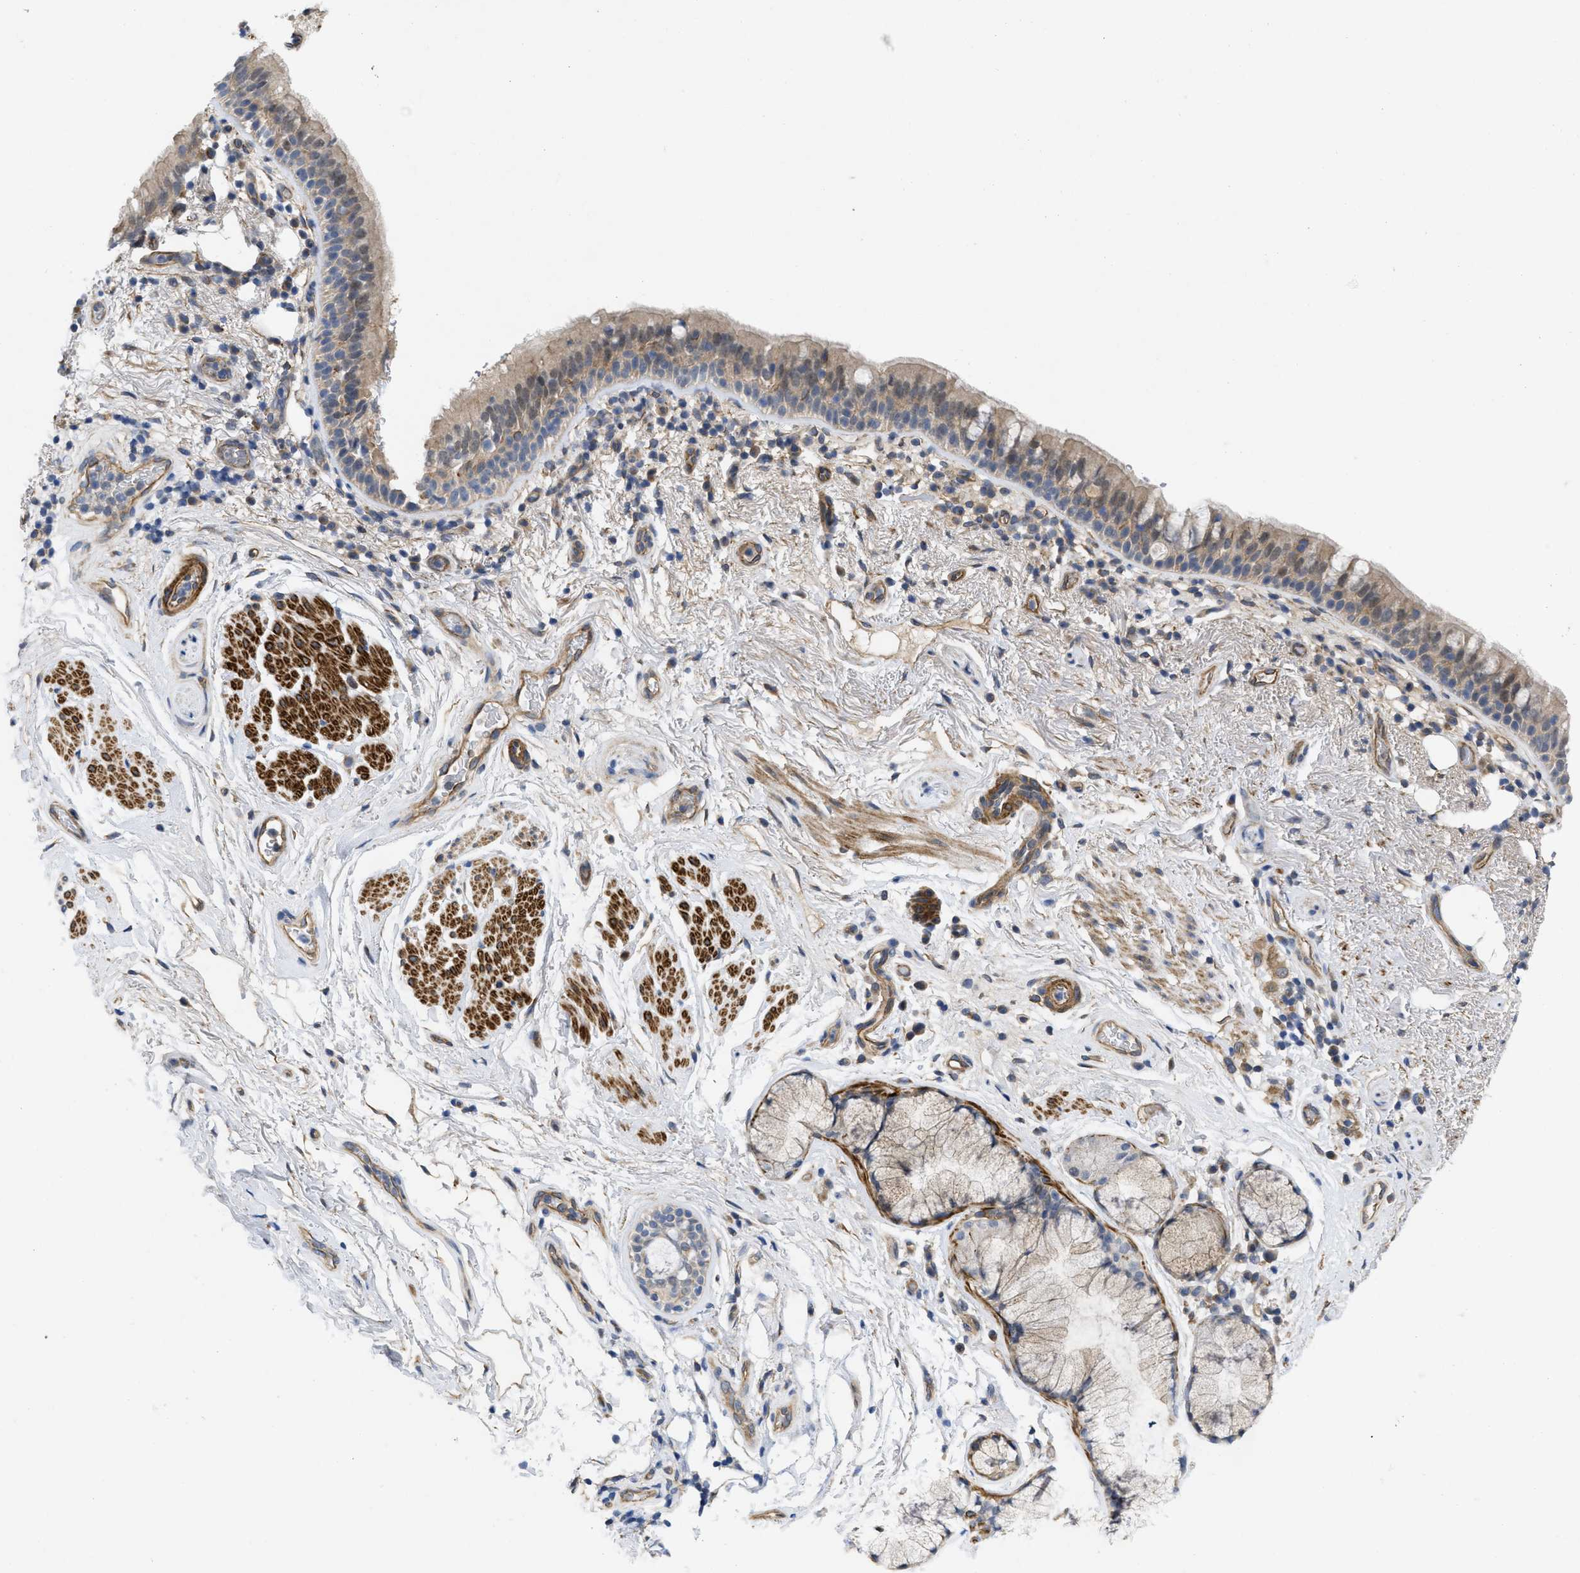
{"staining": {"intensity": "weak", "quantity": ">75%", "location": "cytoplasmic/membranous"}, "tissue": "bronchus", "cell_type": "Respiratory epithelial cells", "image_type": "normal", "snomed": [{"axis": "morphology", "description": "Normal tissue, NOS"}, {"axis": "morphology", "description": "Inflammation, NOS"}, {"axis": "topography", "description": "Cartilage tissue"}, {"axis": "topography", "description": "Bronchus"}], "caption": "Normal bronchus was stained to show a protein in brown. There is low levels of weak cytoplasmic/membranous expression in about >75% of respiratory epithelial cells. (Brightfield microscopy of DAB IHC at high magnification).", "gene": "ARHGEF26", "patient": {"sex": "male", "age": 77}}